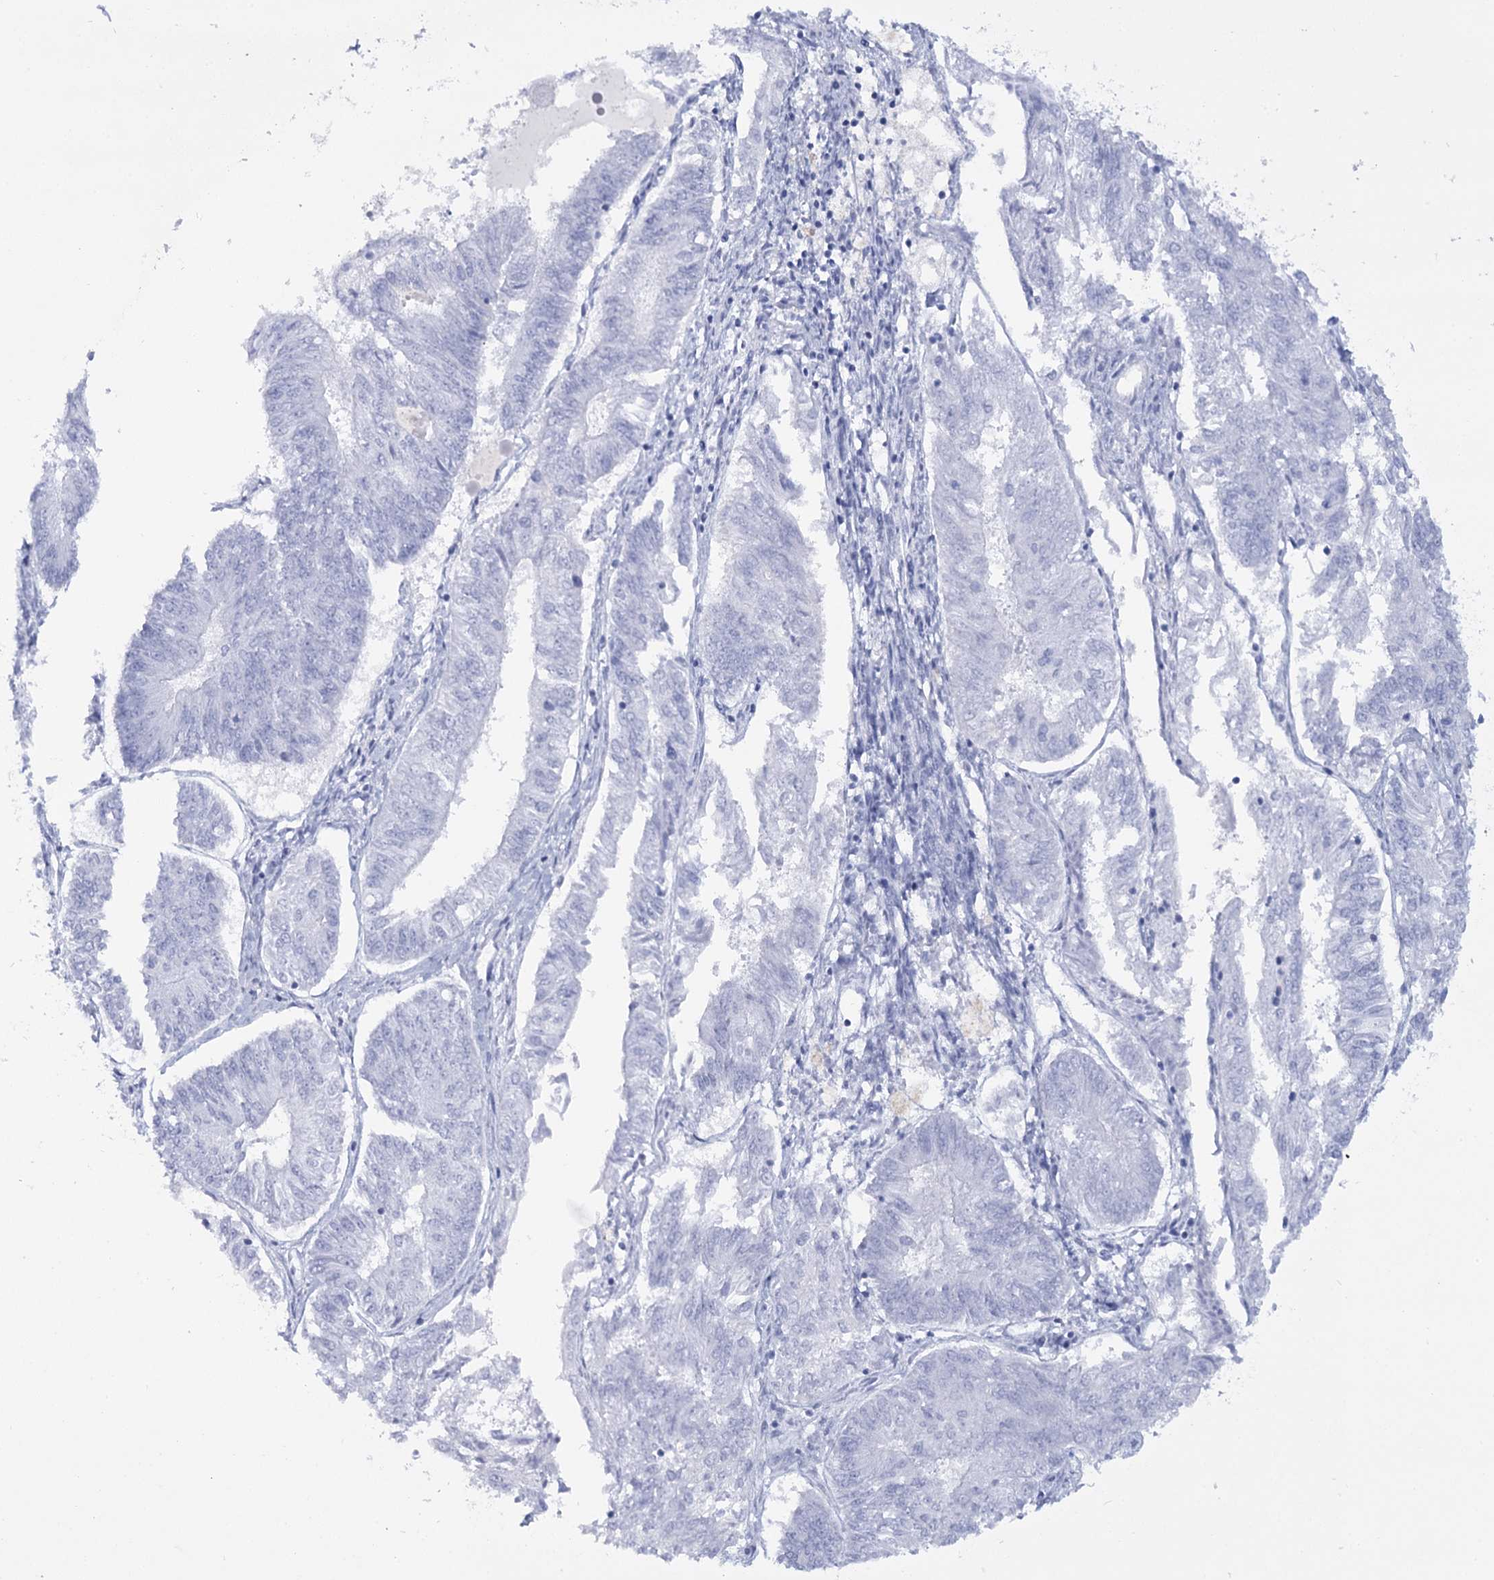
{"staining": {"intensity": "negative", "quantity": "none", "location": "none"}, "tissue": "endometrial cancer", "cell_type": "Tumor cells", "image_type": "cancer", "snomed": [{"axis": "morphology", "description": "Adenocarcinoma, NOS"}, {"axis": "topography", "description": "Endometrium"}], "caption": "Immunohistochemistry histopathology image of human endometrial cancer stained for a protein (brown), which displays no expression in tumor cells. The staining was performed using DAB (3,3'-diaminobenzidine) to visualize the protein expression in brown, while the nuclei were stained in blue with hematoxylin (Magnification: 20x).", "gene": "RNF186", "patient": {"sex": "female", "age": 58}}